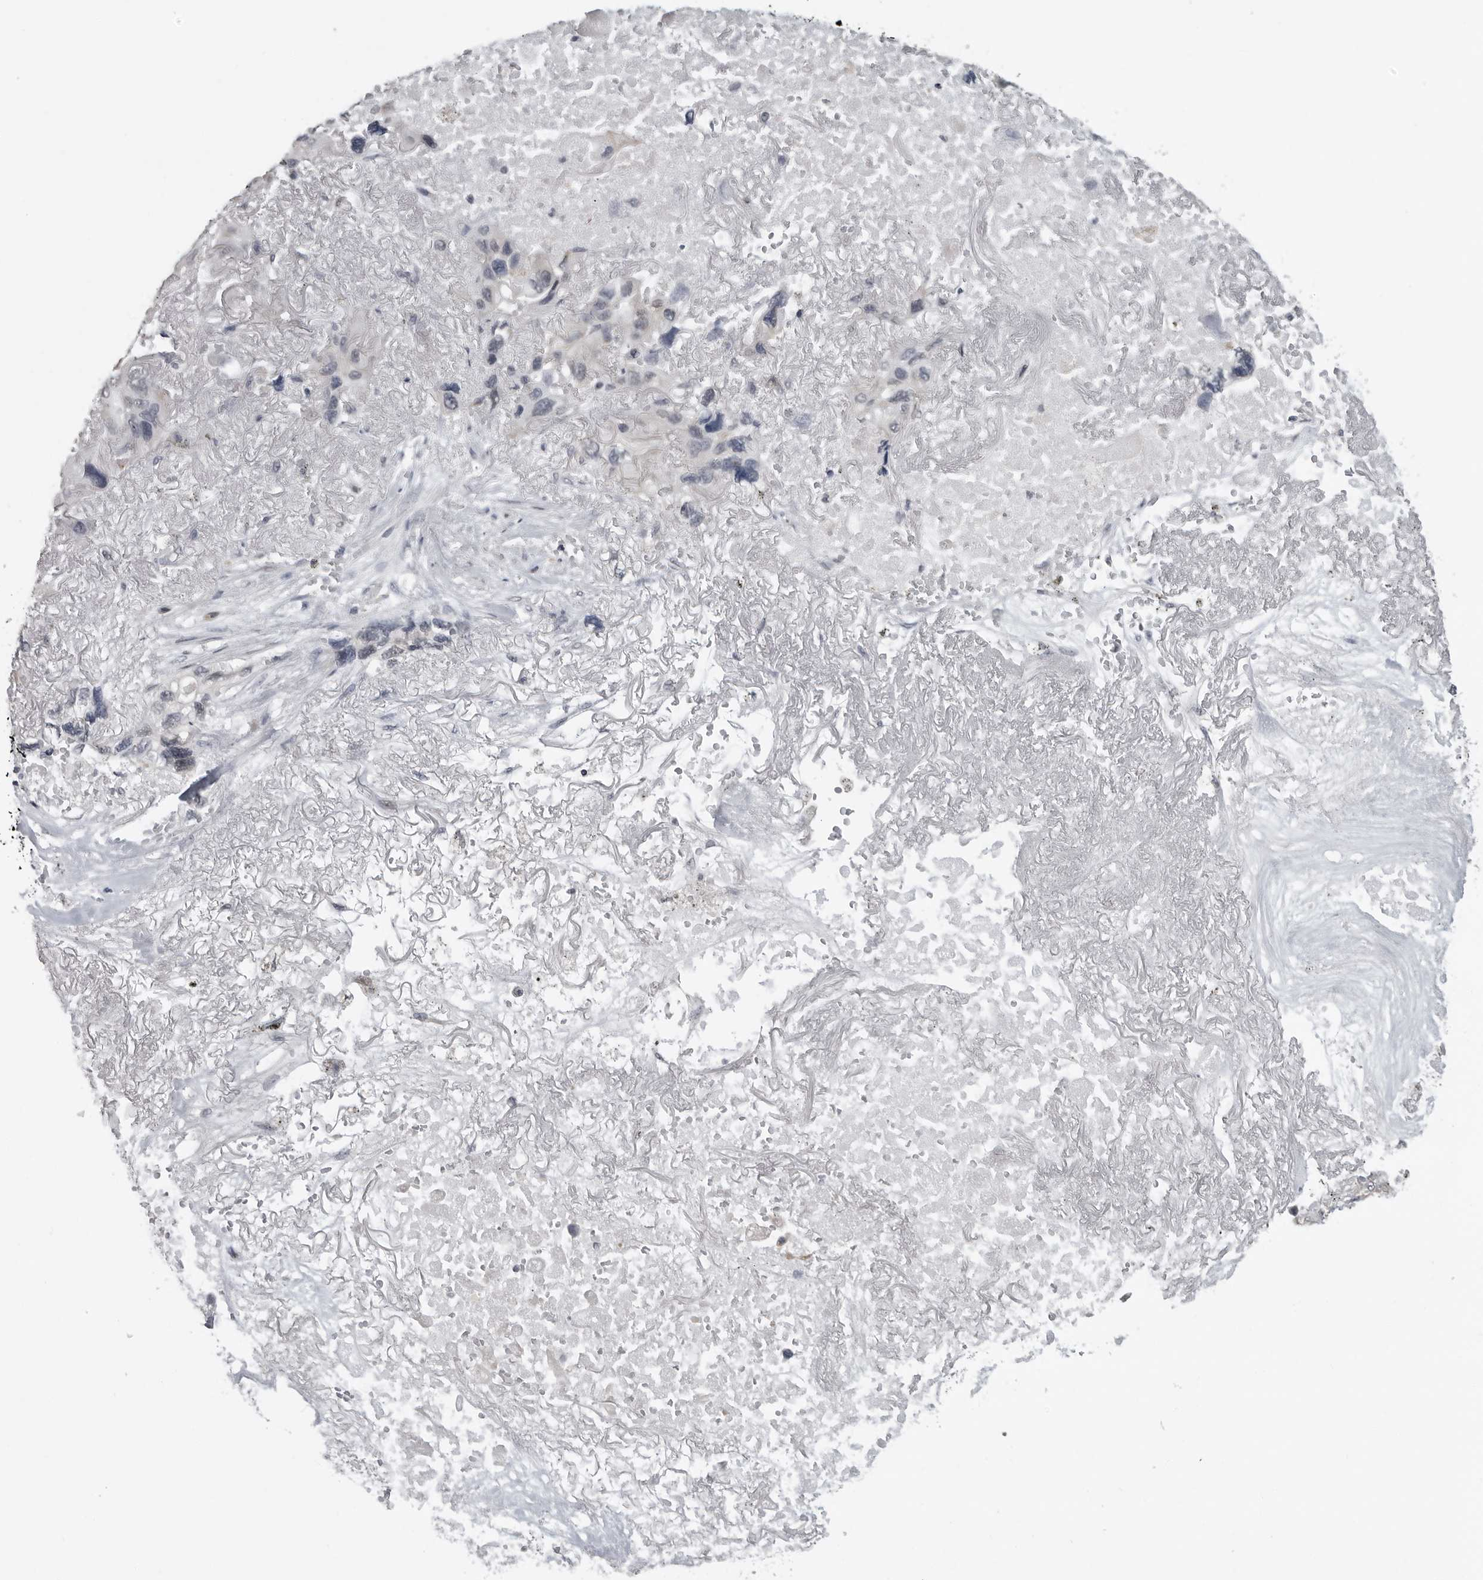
{"staining": {"intensity": "negative", "quantity": "none", "location": "none"}, "tissue": "lung cancer", "cell_type": "Tumor cells", "image_type": "cancer", "snomed": [{"axis": "morphology", "description": "Squamous cell carcinoma, NOS"}, {"axis": "topography", "description": "Lung"}], "caption": "Immunohistochemistry of human lung squamous cell carcinoma displays no positivity in tumor cells. (DAB immunohistochemistry (IHC), high magnification).", "gene": "PRRX2", "patient": {"sex": "female", "age": 73}}